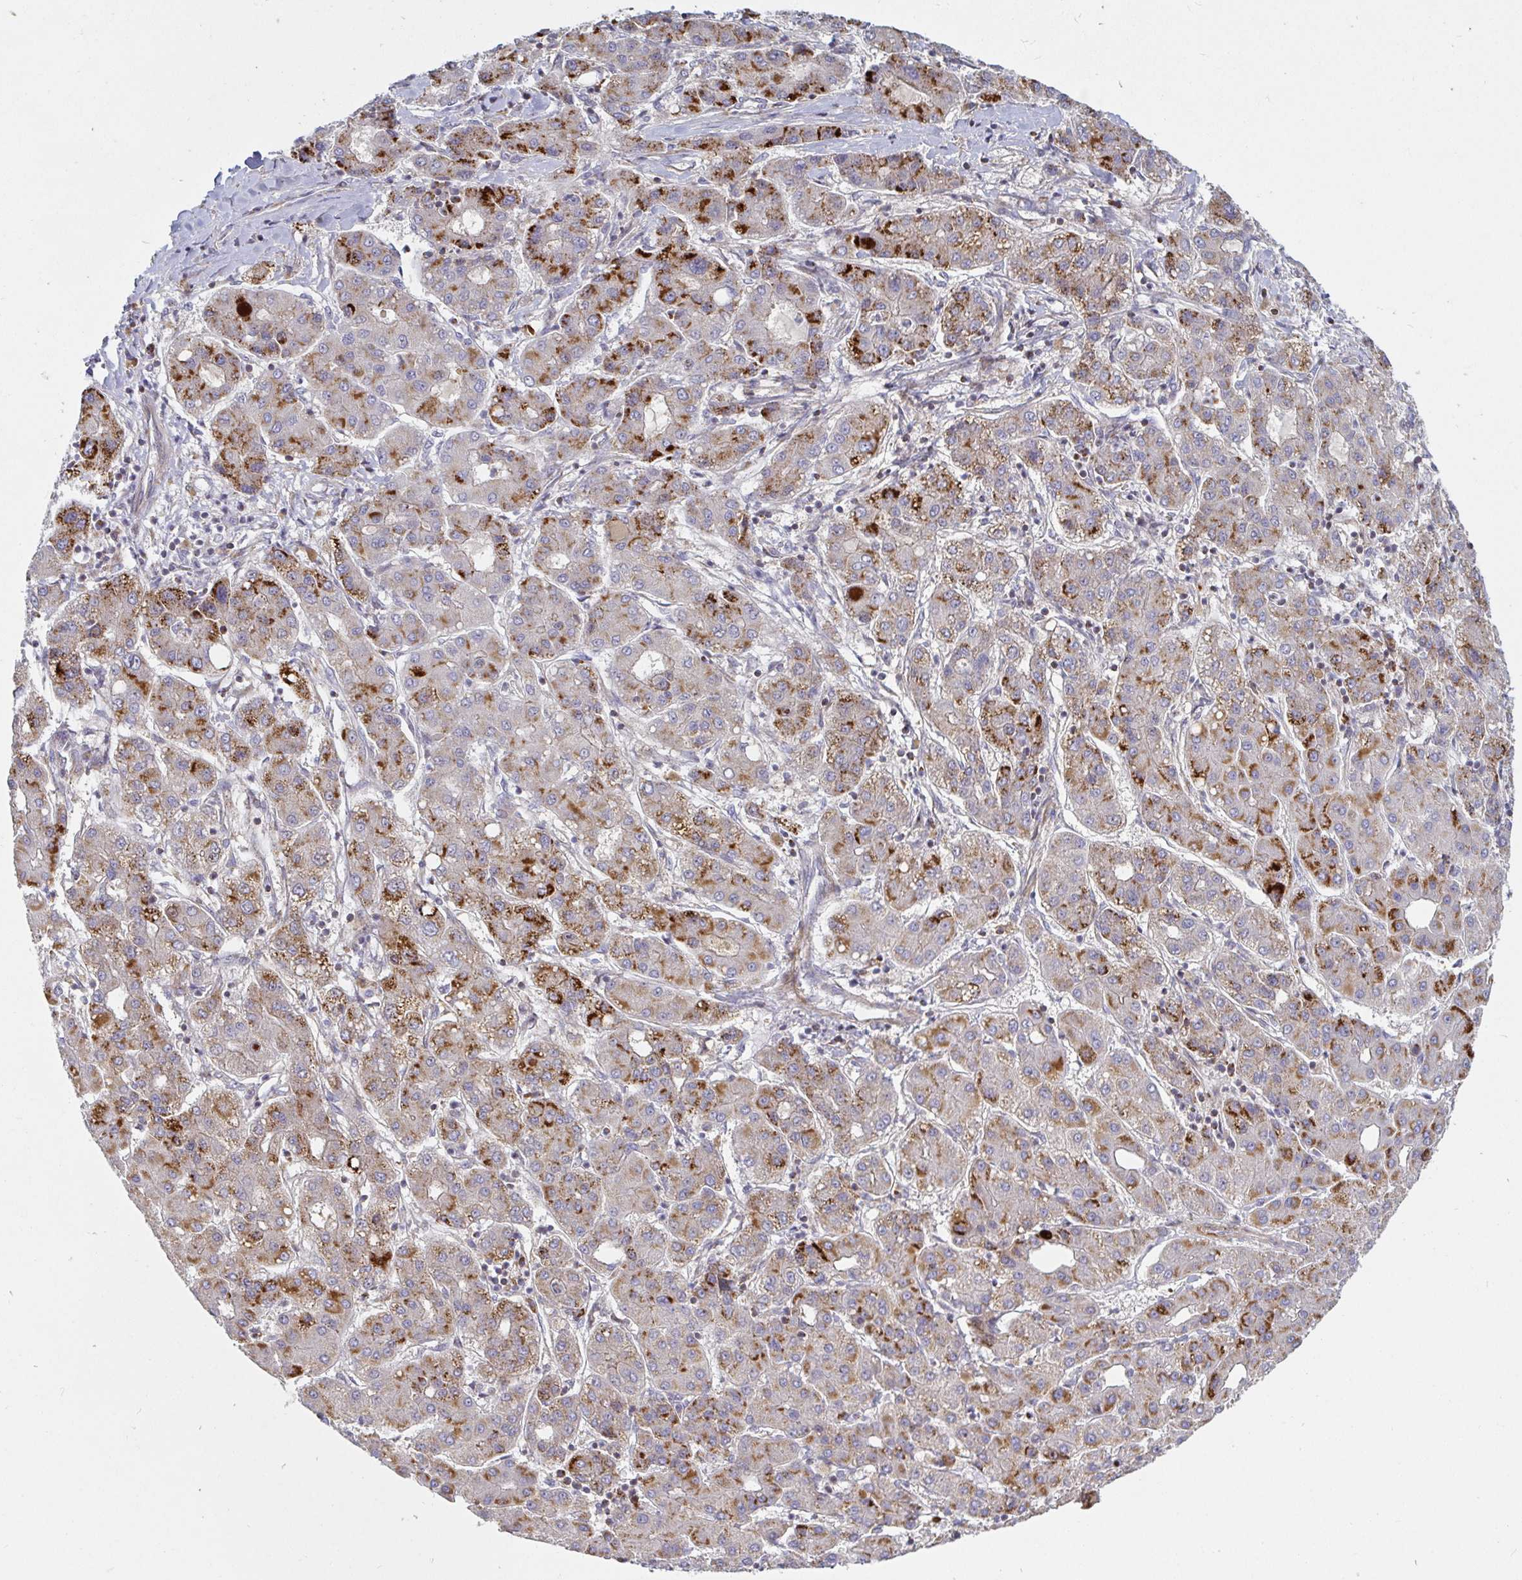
{"staining": {"intensity": "moderate", "quantity": ">75%", "location": "cytoplasmic/membranous"}, "tissue": "liver cancer", "cell_type": "Tumor cells", "image_type": "cancer", "snomed": [{"axis": "morphology", "description": "Carcinoma, Hepatocellular, NOS"}, {"axis": "topography", "description": "Liver"}], "caption": "Human liver hepatocellular carcinoma stained with a protein marker reveals moderate staining in tumor cells.", "gene": "SSH2", "patient": {"sex": "male", "age": 65}}